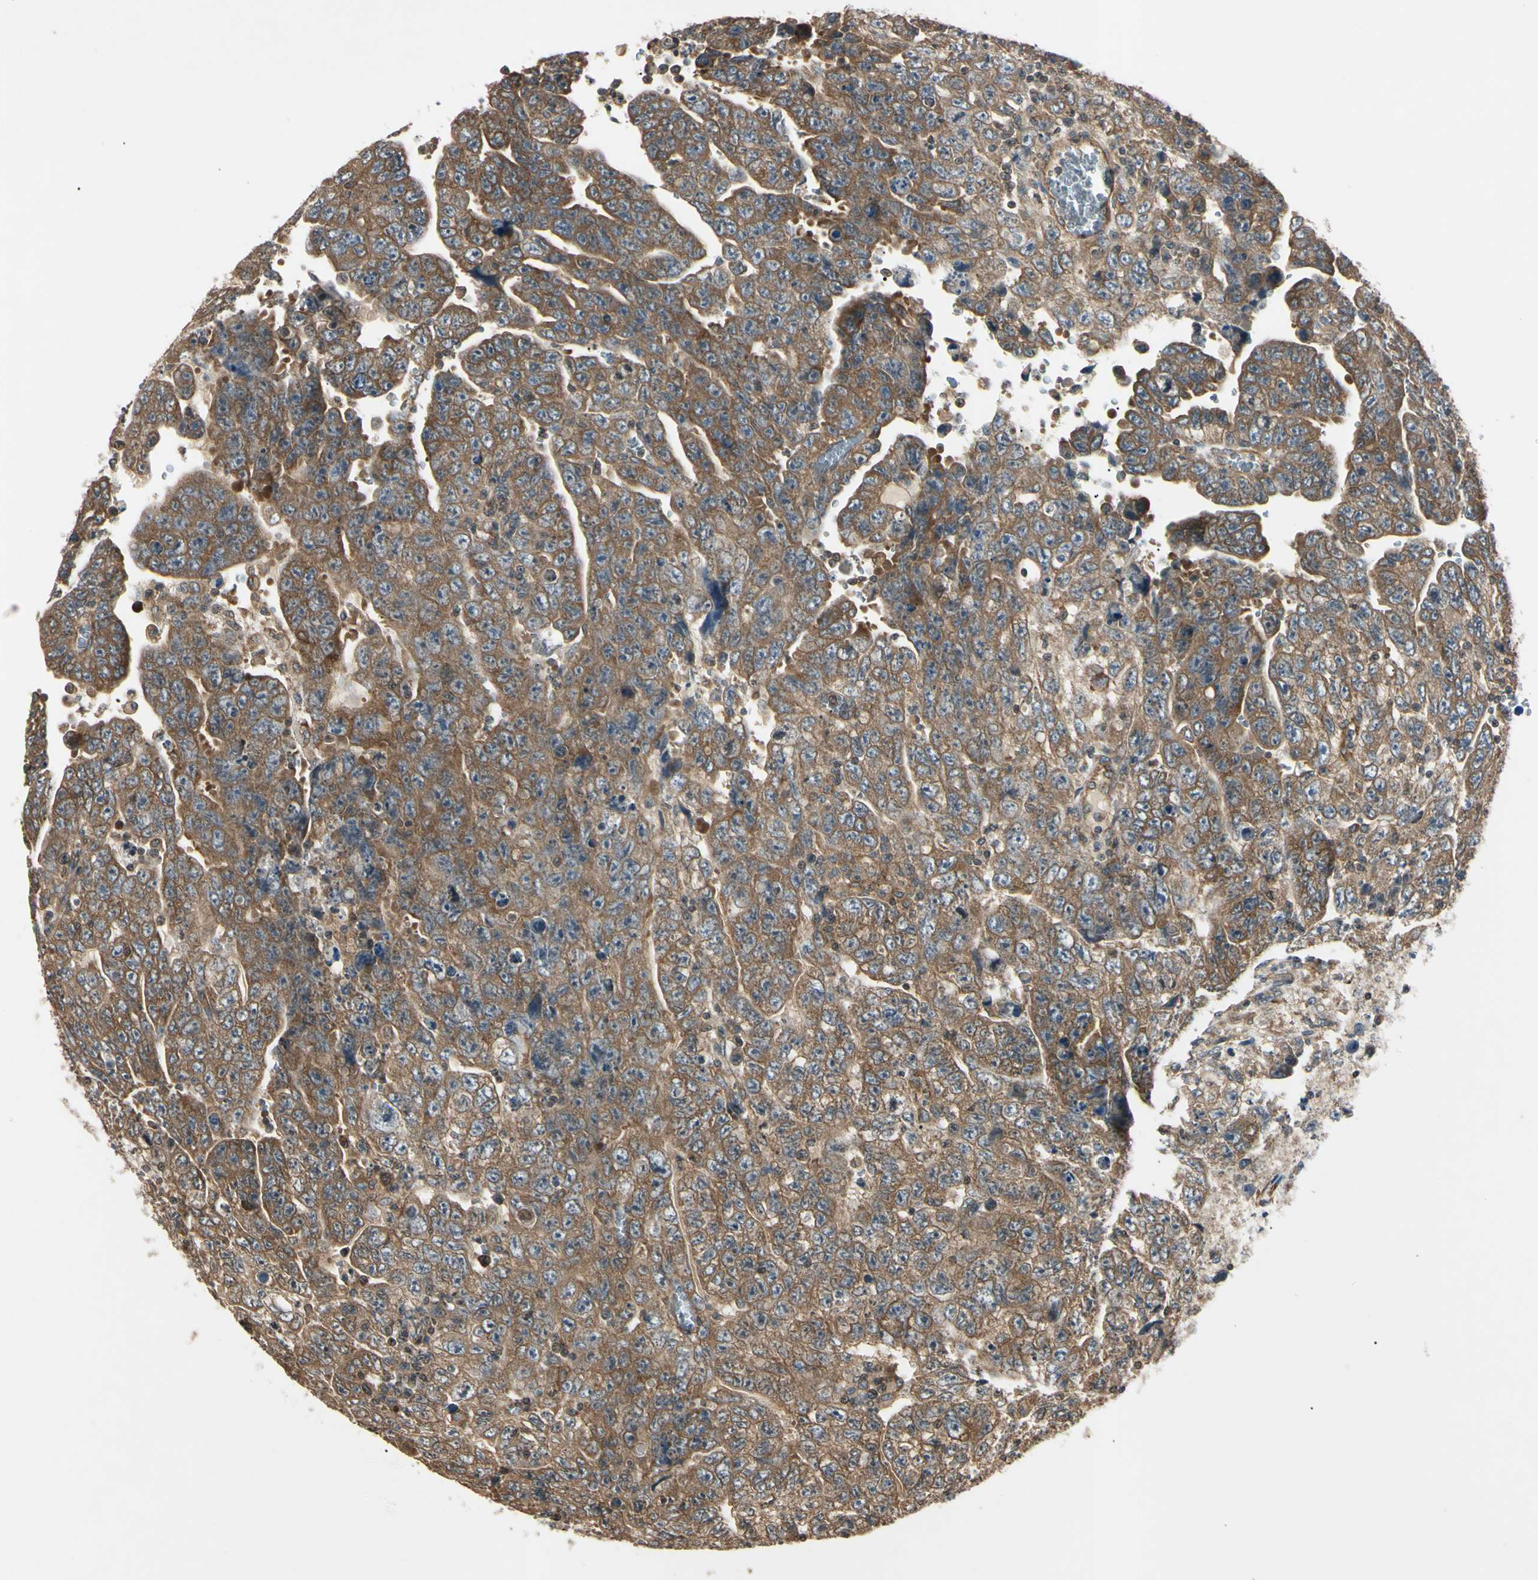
{"staining": {"intensity": "moderate", "quantity": "25%-75%", "location": "cytoplasmic/membranous"}, "tissue": "testis cancer", "cell_type": "Tumor cells", "image_type": "cancer", "snomed": [{"axis": "morphology", "description": "Carcinoma, Embryonal, NOS"}, {"axis": "topography", "description": "Testis"}], "caption": "This is an image of IHC staining of testis cancer, which shows moderate expression in the cytoplasmic/membranous of tumor cells.", "gene": "EPN1", "patient": {"sex": "male", "age": 28}}